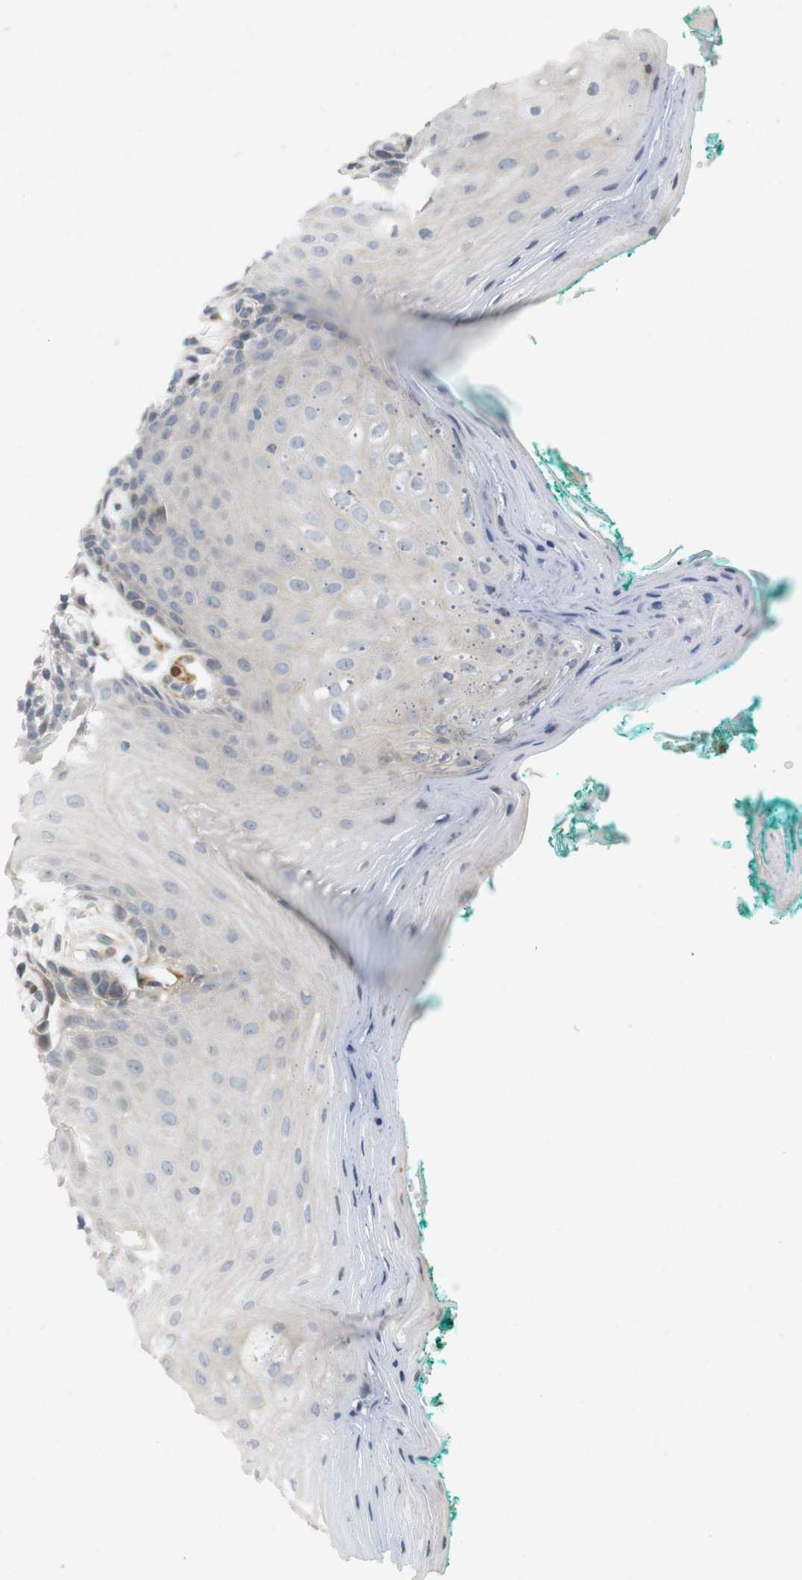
{"staining": {"intensity": "negative", "quantity": "none", "location": "none"}, "tissue": "oral mucosa", "cell_type": "Squamous epithelial cells", "image_type": "normal", "snomed": [{"axis": "morphology", "description": "Normal tissue, NOS"}, {"axis": "topography", "description": "Skeletal muscle"}, {"axis": "topography", "description": "Oral tissue"}, {"axis": "topography", "description": "Peripheral nerve tissue"}], "caption": "Immunohistochemical staining of unremarkable human oral mucosa reveals no significant positivity in squamous epithelial cells. The staining is performed using DAB brown chromogen with nuclei counter-stained in using hematoxylin.", "gene": "PPP1R14A", "patient": {"sex": "female", "age": 84}}